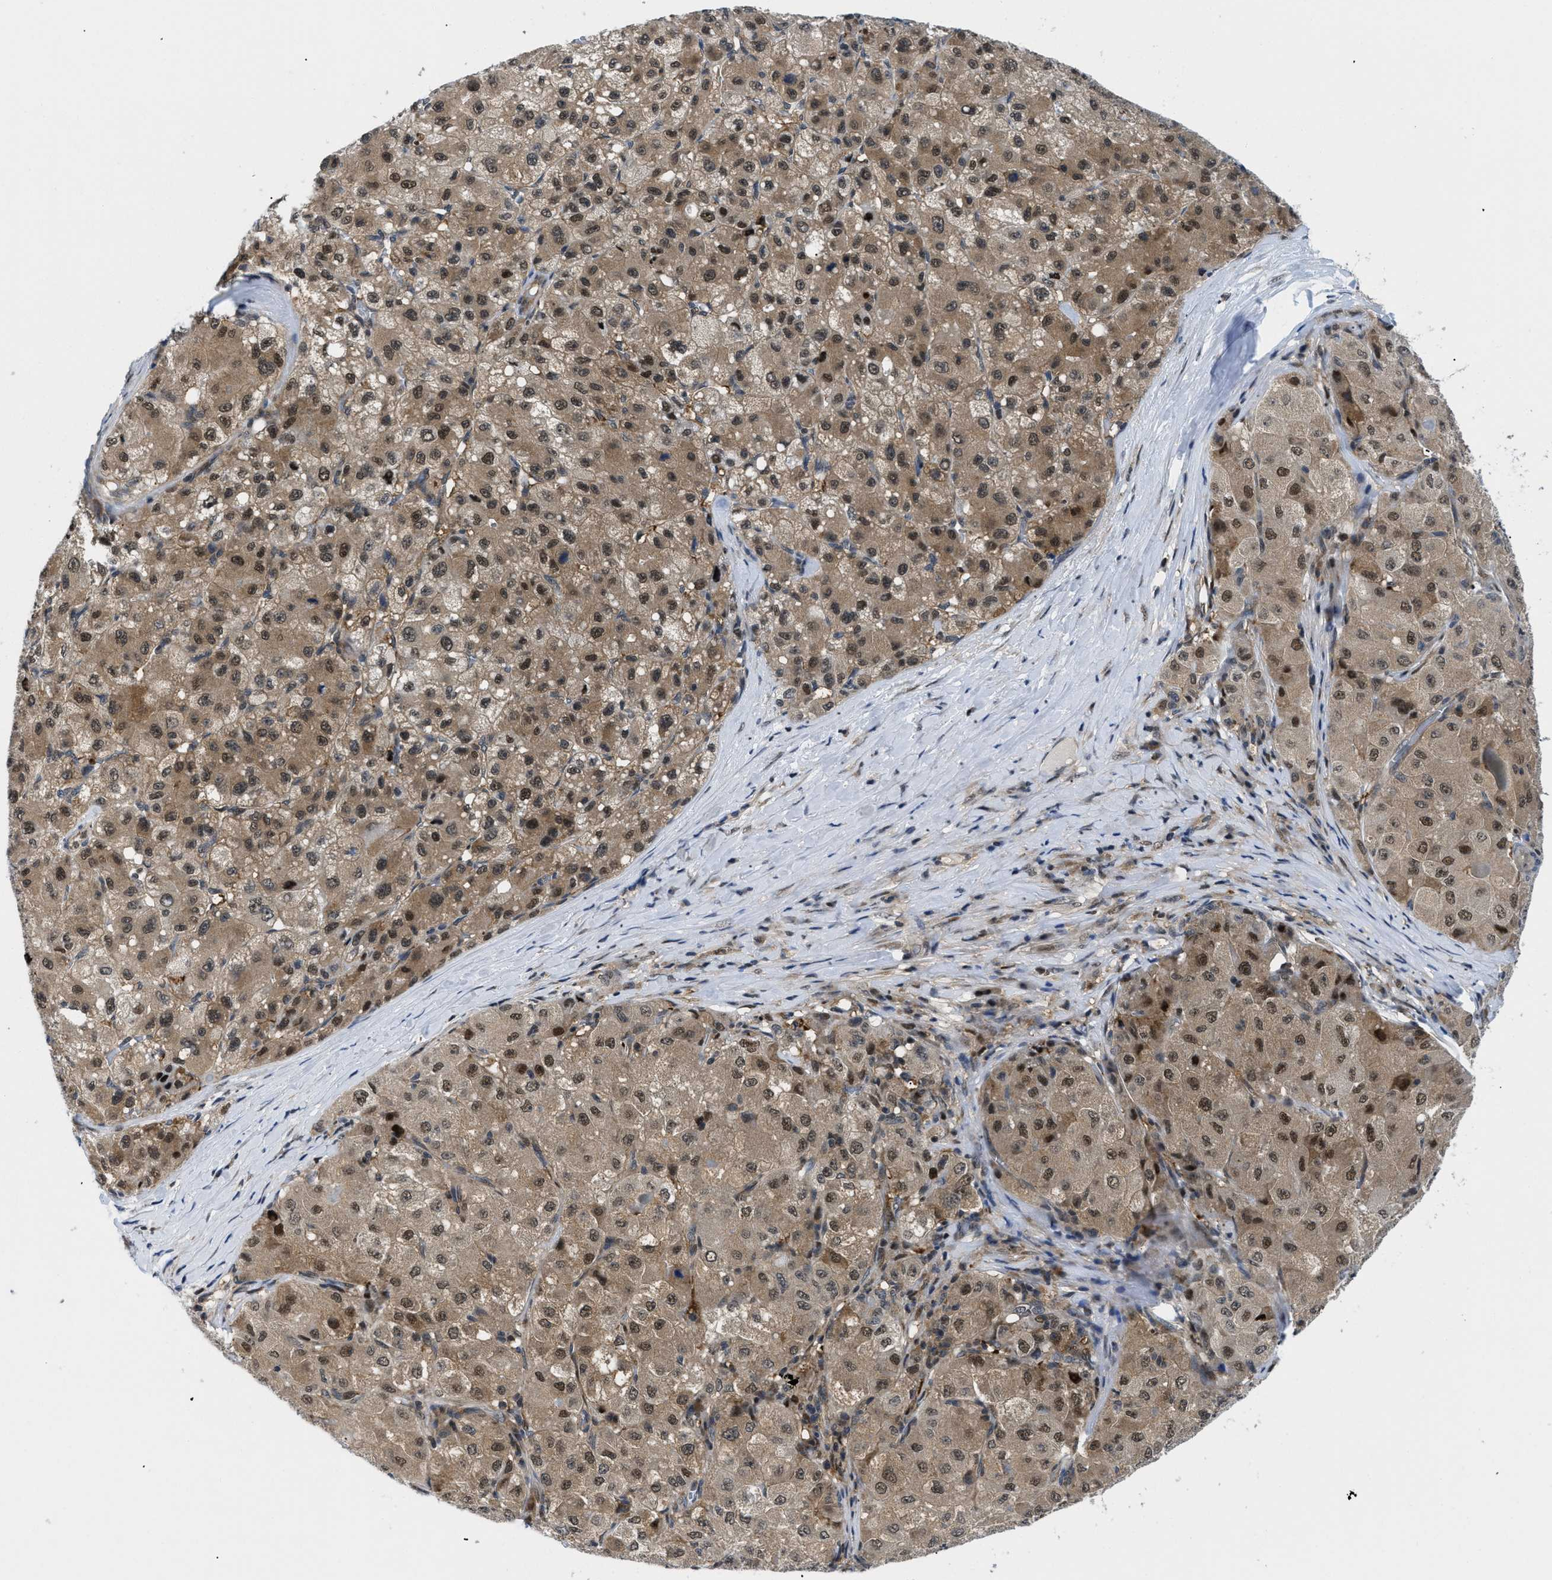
{"staining": {"intensity": "moderate", "quantity": ">75%", "location": "cytoplasmic/membranous,nuclear"}, "tissue": "liver cancer", "cell_type": "Tumor cells", "image_type": "cancer", "snomed": [{"axis": "morphology", "description": "Carcinoma, Hepatocellular, NOS"}, {"axis": "topography", "description": "Liver"}], "caption": "A micrograph of liver hepatocellular carcinoma stained for a protein shows moderate cytoplasmic/membranous and nuclear brown staining in tumor cells.", "gene": "SLC29A2", "patient": {"sex": "male", "age": 80}}